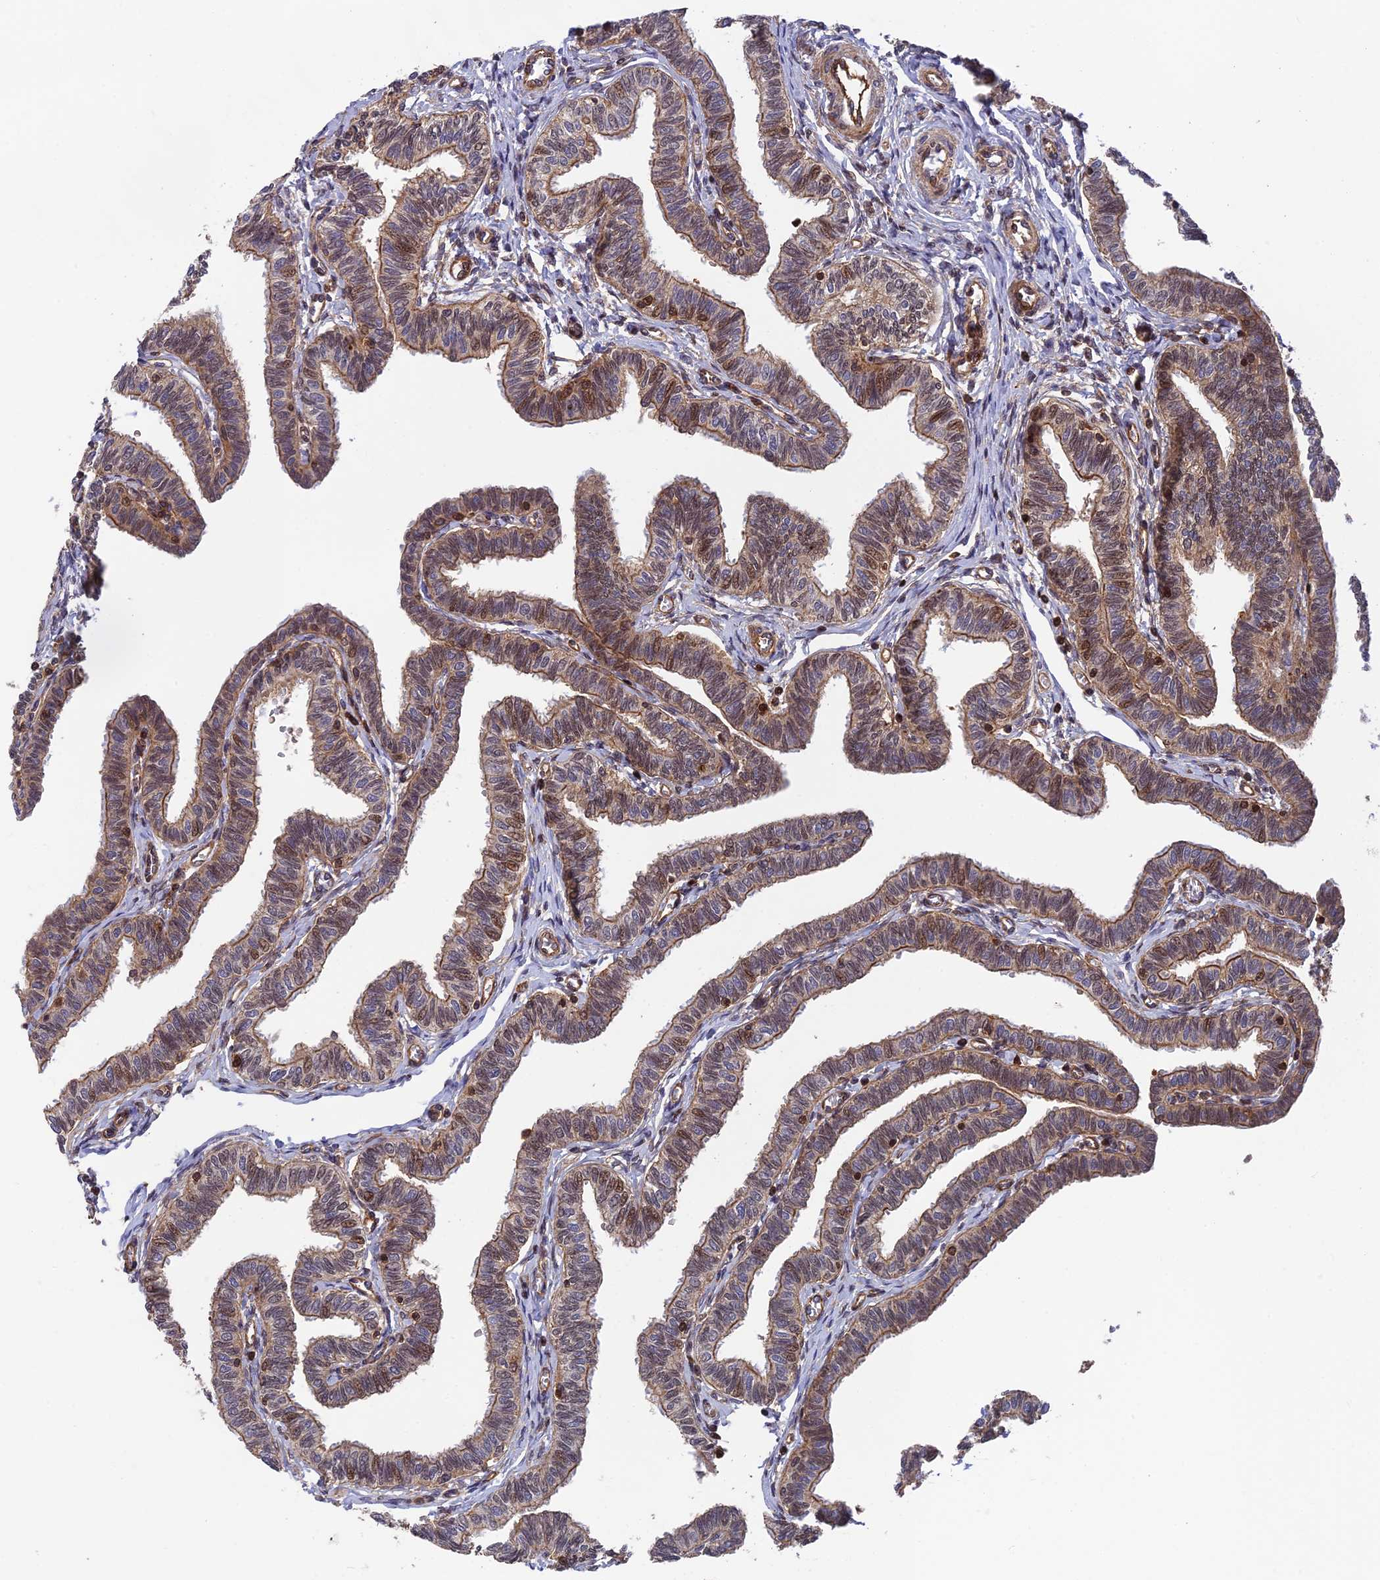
{"staining": {"intensity": "moderate", "quantity": ">75%", "location": "cytoplasmic/membranous"}, "tissue": "fallopian tube", "cell_type": "Glandular cells", "image_type": "normal", "snomed": [{"axis": "morphology", "description": "Normal tissue, NOS"}, {"axis": "topography", "description": "Fallopian tube"}, {"axis": "topography", "description": "Ovary"}], "caption": "Immunohistochemistry (IHC) (DAB (3,3'-diaminobenzidine)) staining of unremarkable human fallopian tube shows moderate cytoplasmic/membranous protein staining in approximately >75% of glandular cells. Using DAB (brown) and hematoxylin (blue) stains, captured at high magnification using brightfield microscopy.", "gene": "OSBPL1A", "patient": {"sex": "female", "age": 23}}